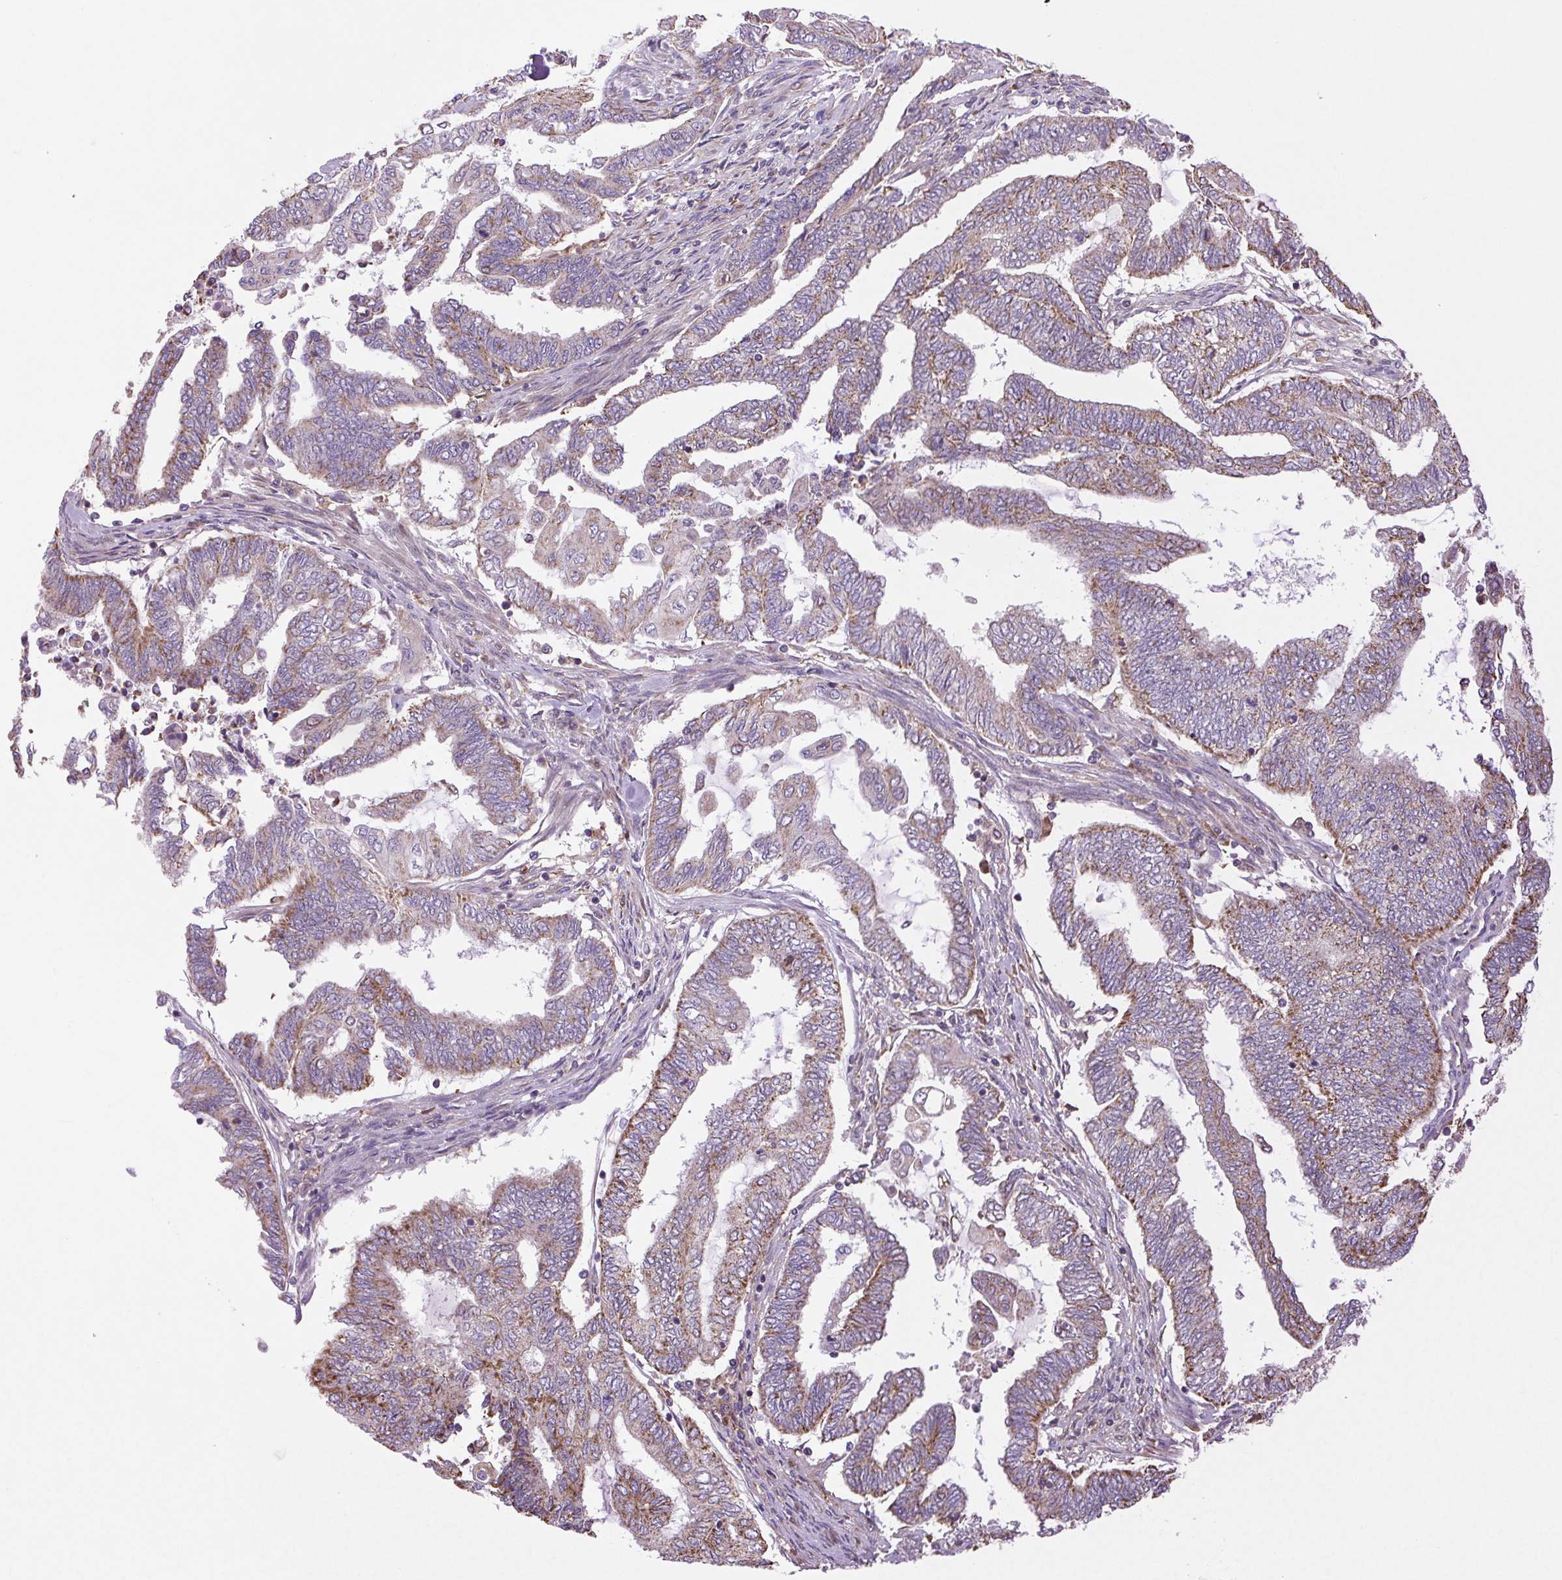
{"staining": {"intensity": "weak", "quantity": "25%-75%", "location": "cytoplasmic/membranous"}, "tissue": "endometrial cancer", "cell_type": "Tumor cells", "image_type": "cancer", "snomed": [{"axis": "morphology", "description": "Adenocarcinoma, NOS"}, {"axis": "topography", "description": "Uterus"}, {"axis": "topography", "description": "Endometrium"}], "caption": "Immunohistochemistry histopathology image of endometrial cancer (adenocarcinoma) stained for a protein (brown), which displays low levels of weak cytoplasmic/membranous staining in approximately 25%-75% of tumor cells.", "gene": "PLCG1", "patient": {"sex": "female", "age": 70}}